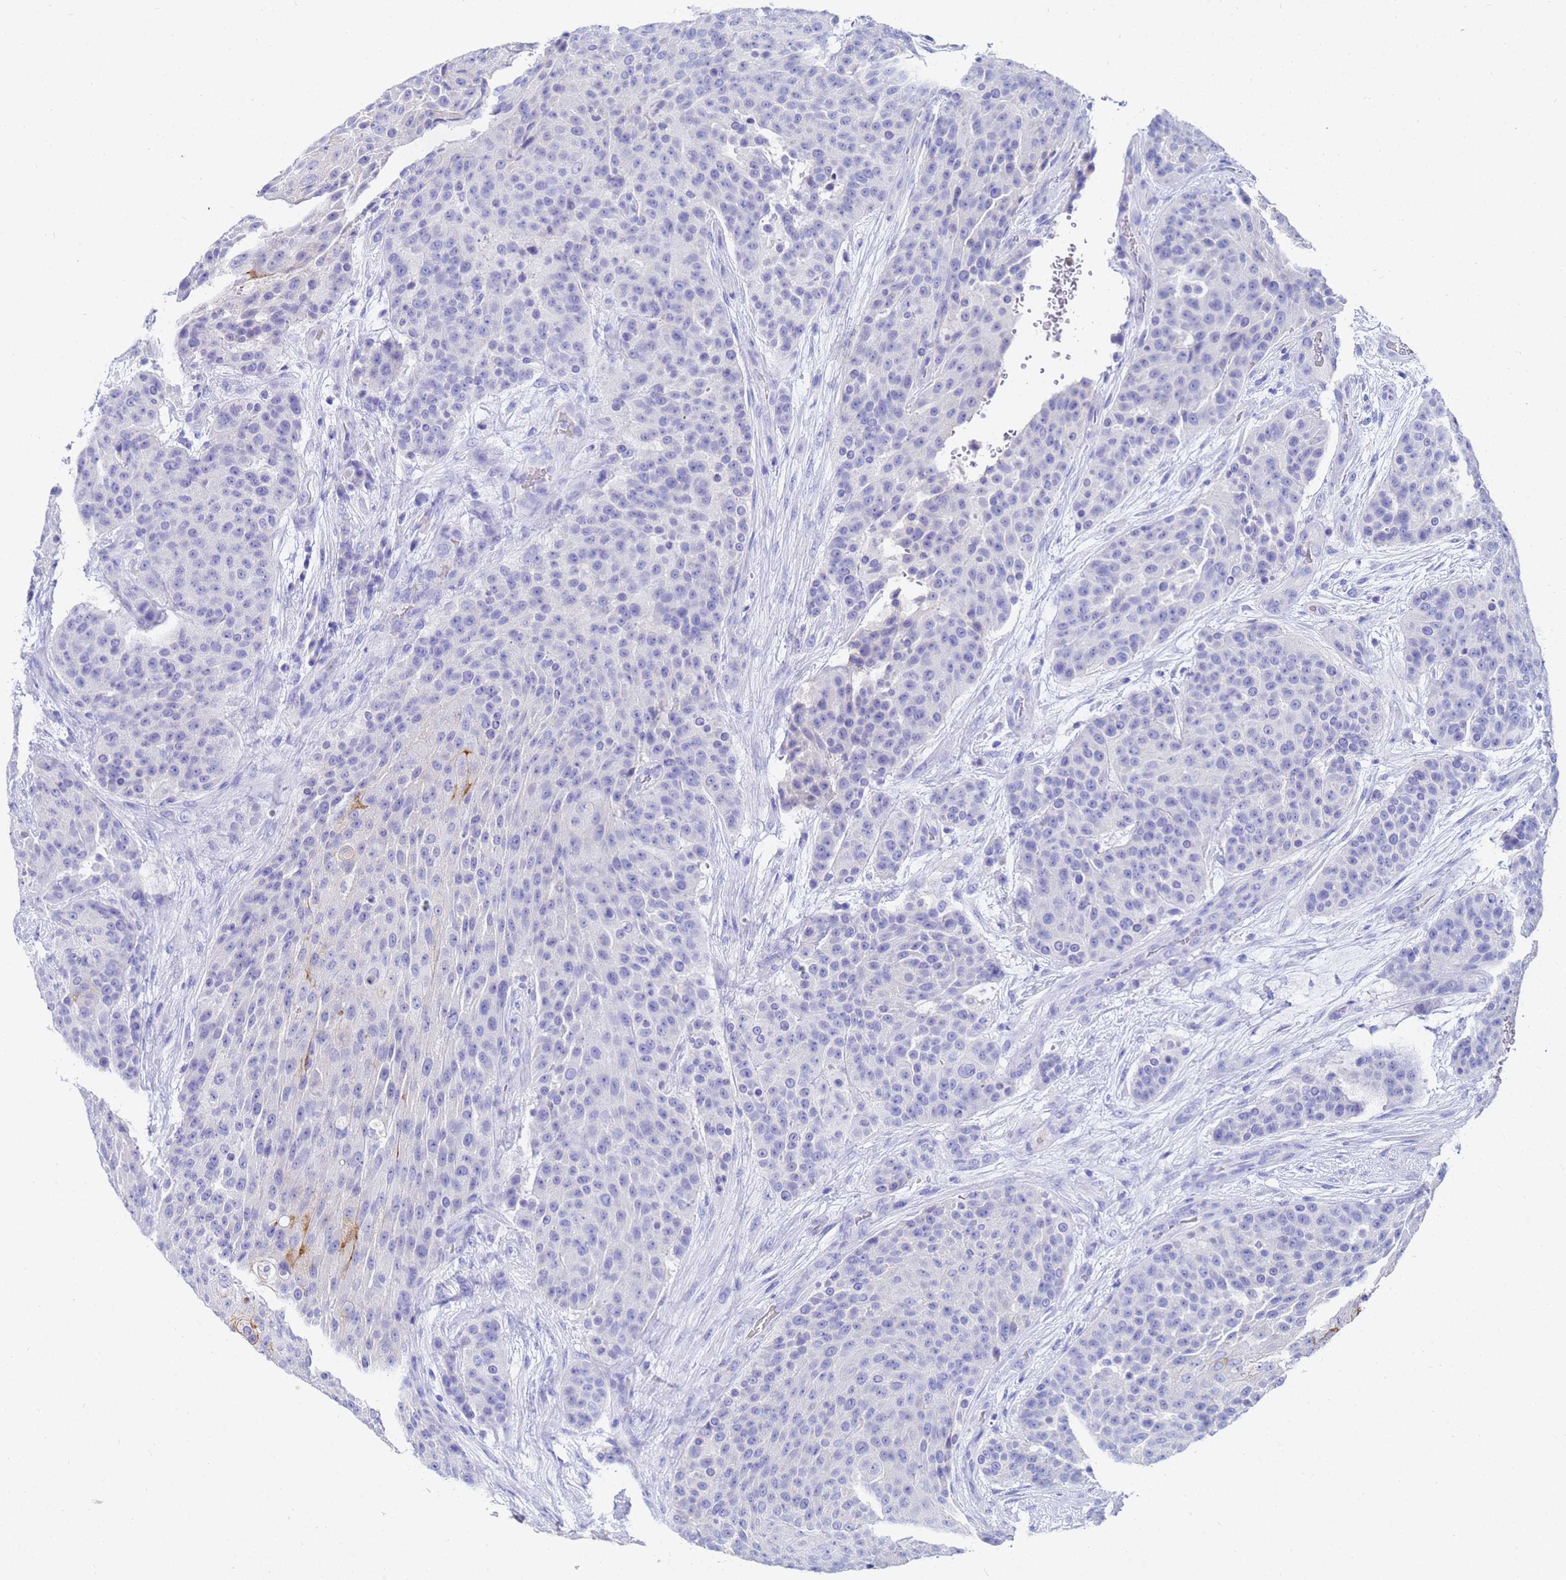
{"staining": {"intensity": "negative", "quantity": "none", "location": "none"}, "tissue": "urothelial cancer", "cell_type": "Tumor cells", "image_type": "cancer", "snomed": [{"axis": "morphology", "description": "Urothelial carcinoma, High grade"}, {"axis": "topography", "description": "Urinary bladder"}], "caption": "Photomicrograph shows no significant protein positivity in tumor cells of high-grade urothelial carcinoma.", "gene": "C2orf72", "patient": {"sex": "female", "age": 63}}